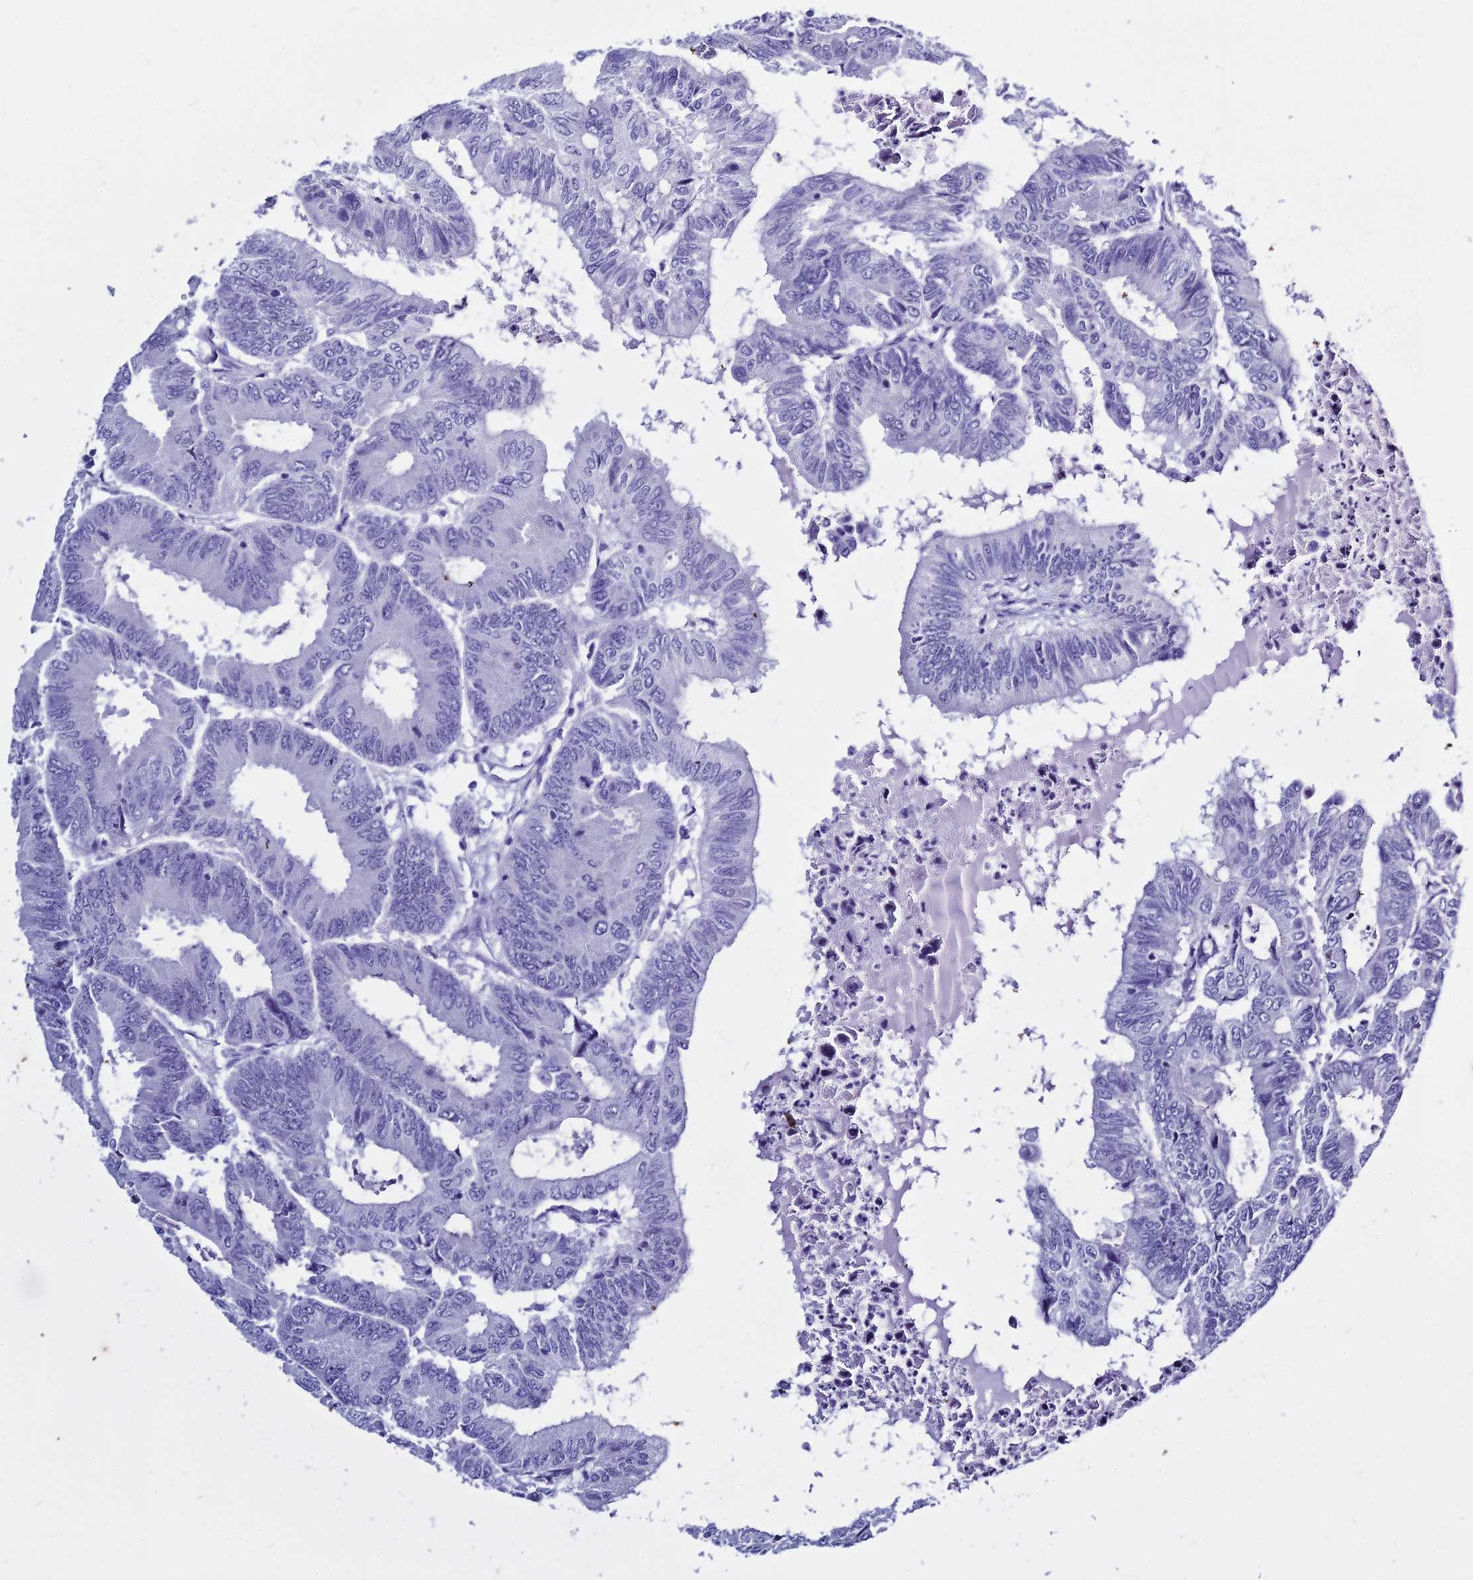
{"staining": {"intensity": "negative", "quantity": "none", "location": "none"}, "tissue": "colorectal cancer", "cell_type": "Tumor cells", "image_type": "cancer", "snomed": [{"axis": "morphology", "description": "Adenocarcinoma, NOS"}, {"axis": "topography", "description": "Colon"}], "caption": "High magnification brightfield microscopy of colorectal cancer (adenocarcinoma) stained with DAB (brown) and counterstained with hematoxylin (blue): tumor cells show no significant staining. (Immunohistochemistry, brightfield microscopy, high magnification).", "gene": "HMGB4", "patient": {"sex": "male", "age": 85}}